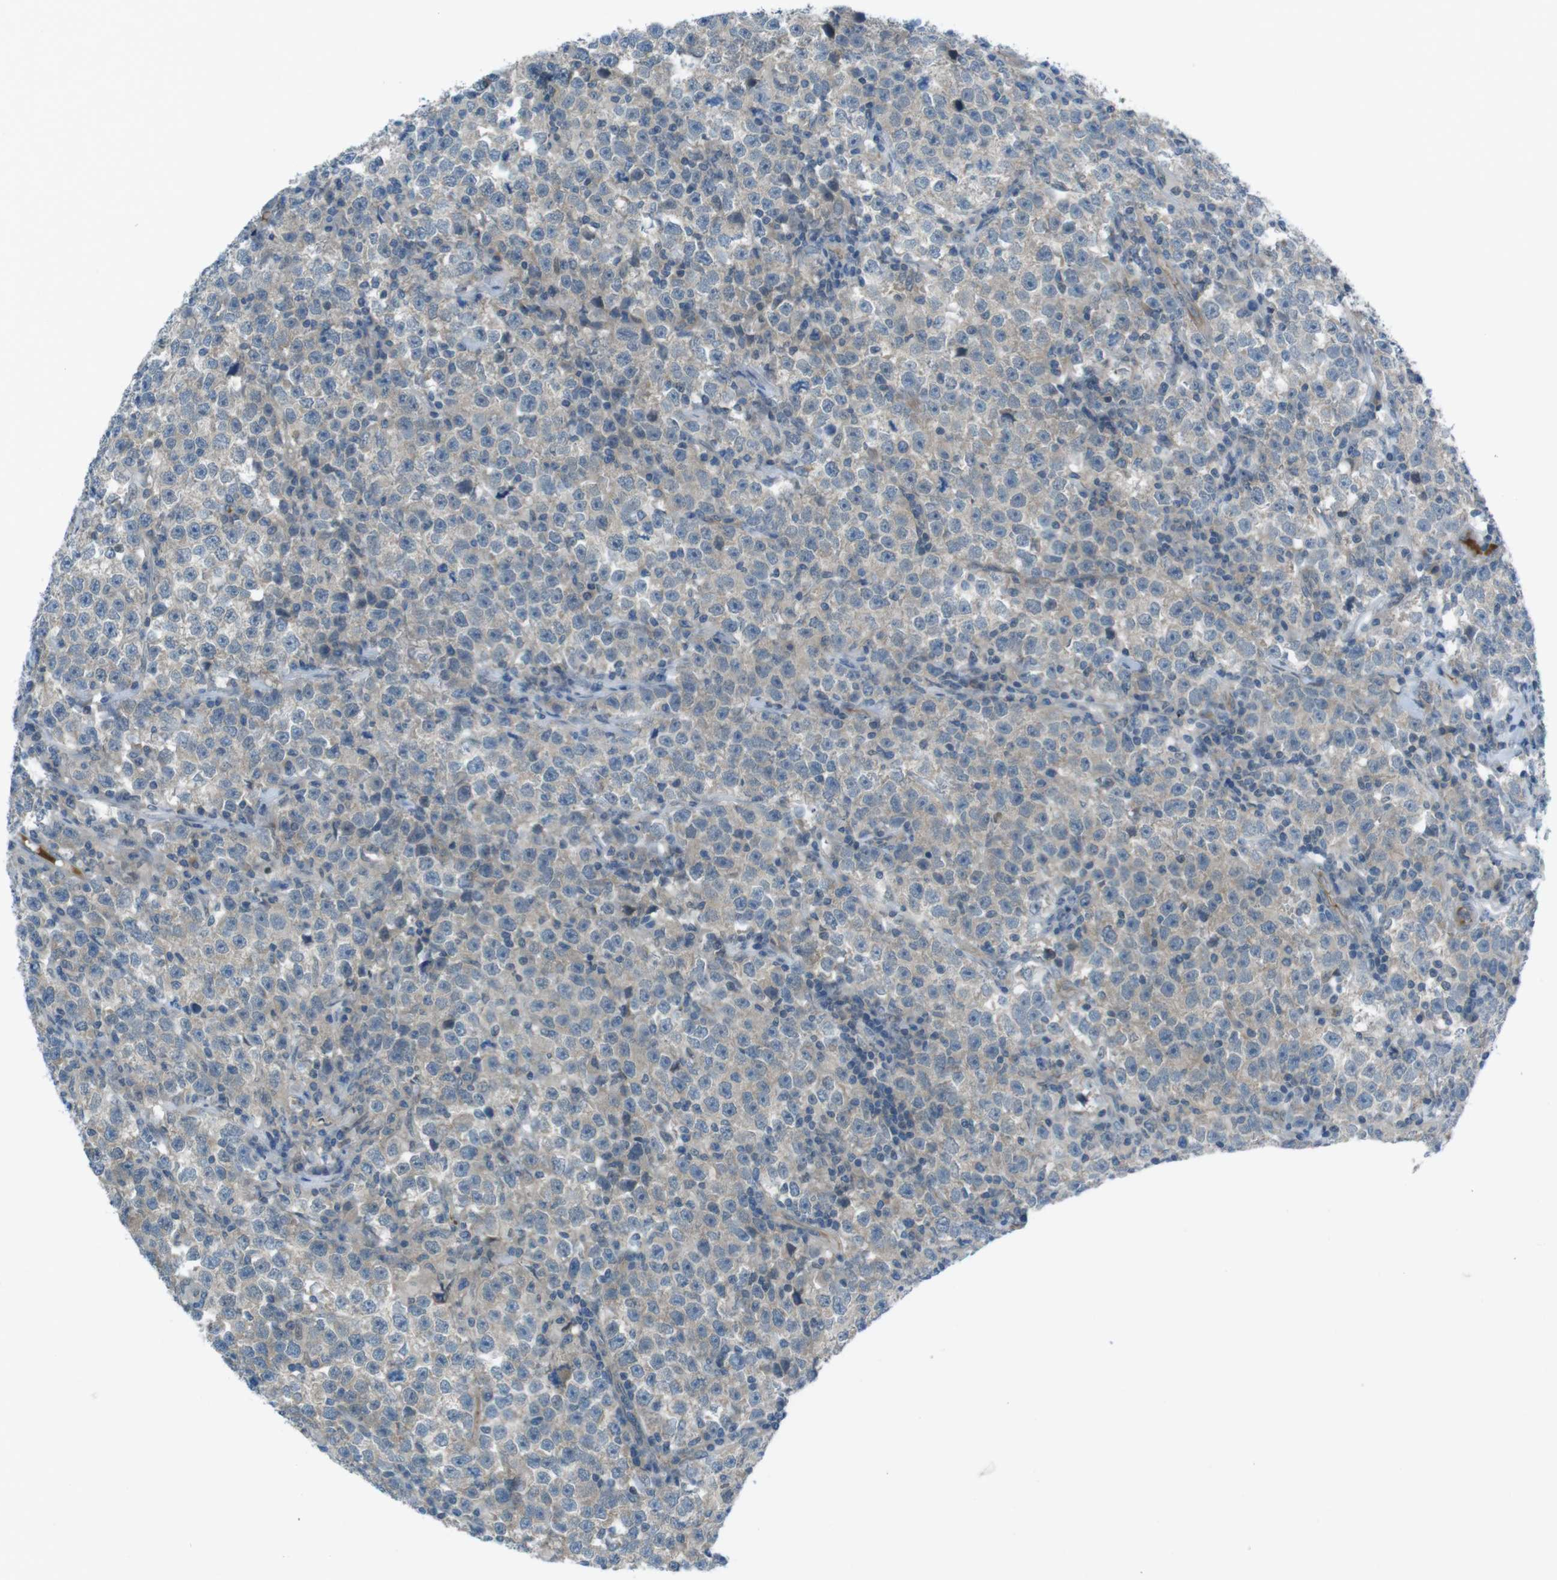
{"staining": {"intensity": "negative", "quantity": "none", "location": "none"}, "tissue": "testis cancer", "cell_type": "Tumor cells", "image_type": "cancer", "snomed": [{"axis": "morphology", "description": "Seminoma, NOS"}, {"axis": "topography", "description": "Testis"}], "caption": "The histopathology image demonstrates no significant positivity in tumor cells of testis cancer.", "gene": "ZDHHC20", "patient": {"sex": "male", "age": 43}}